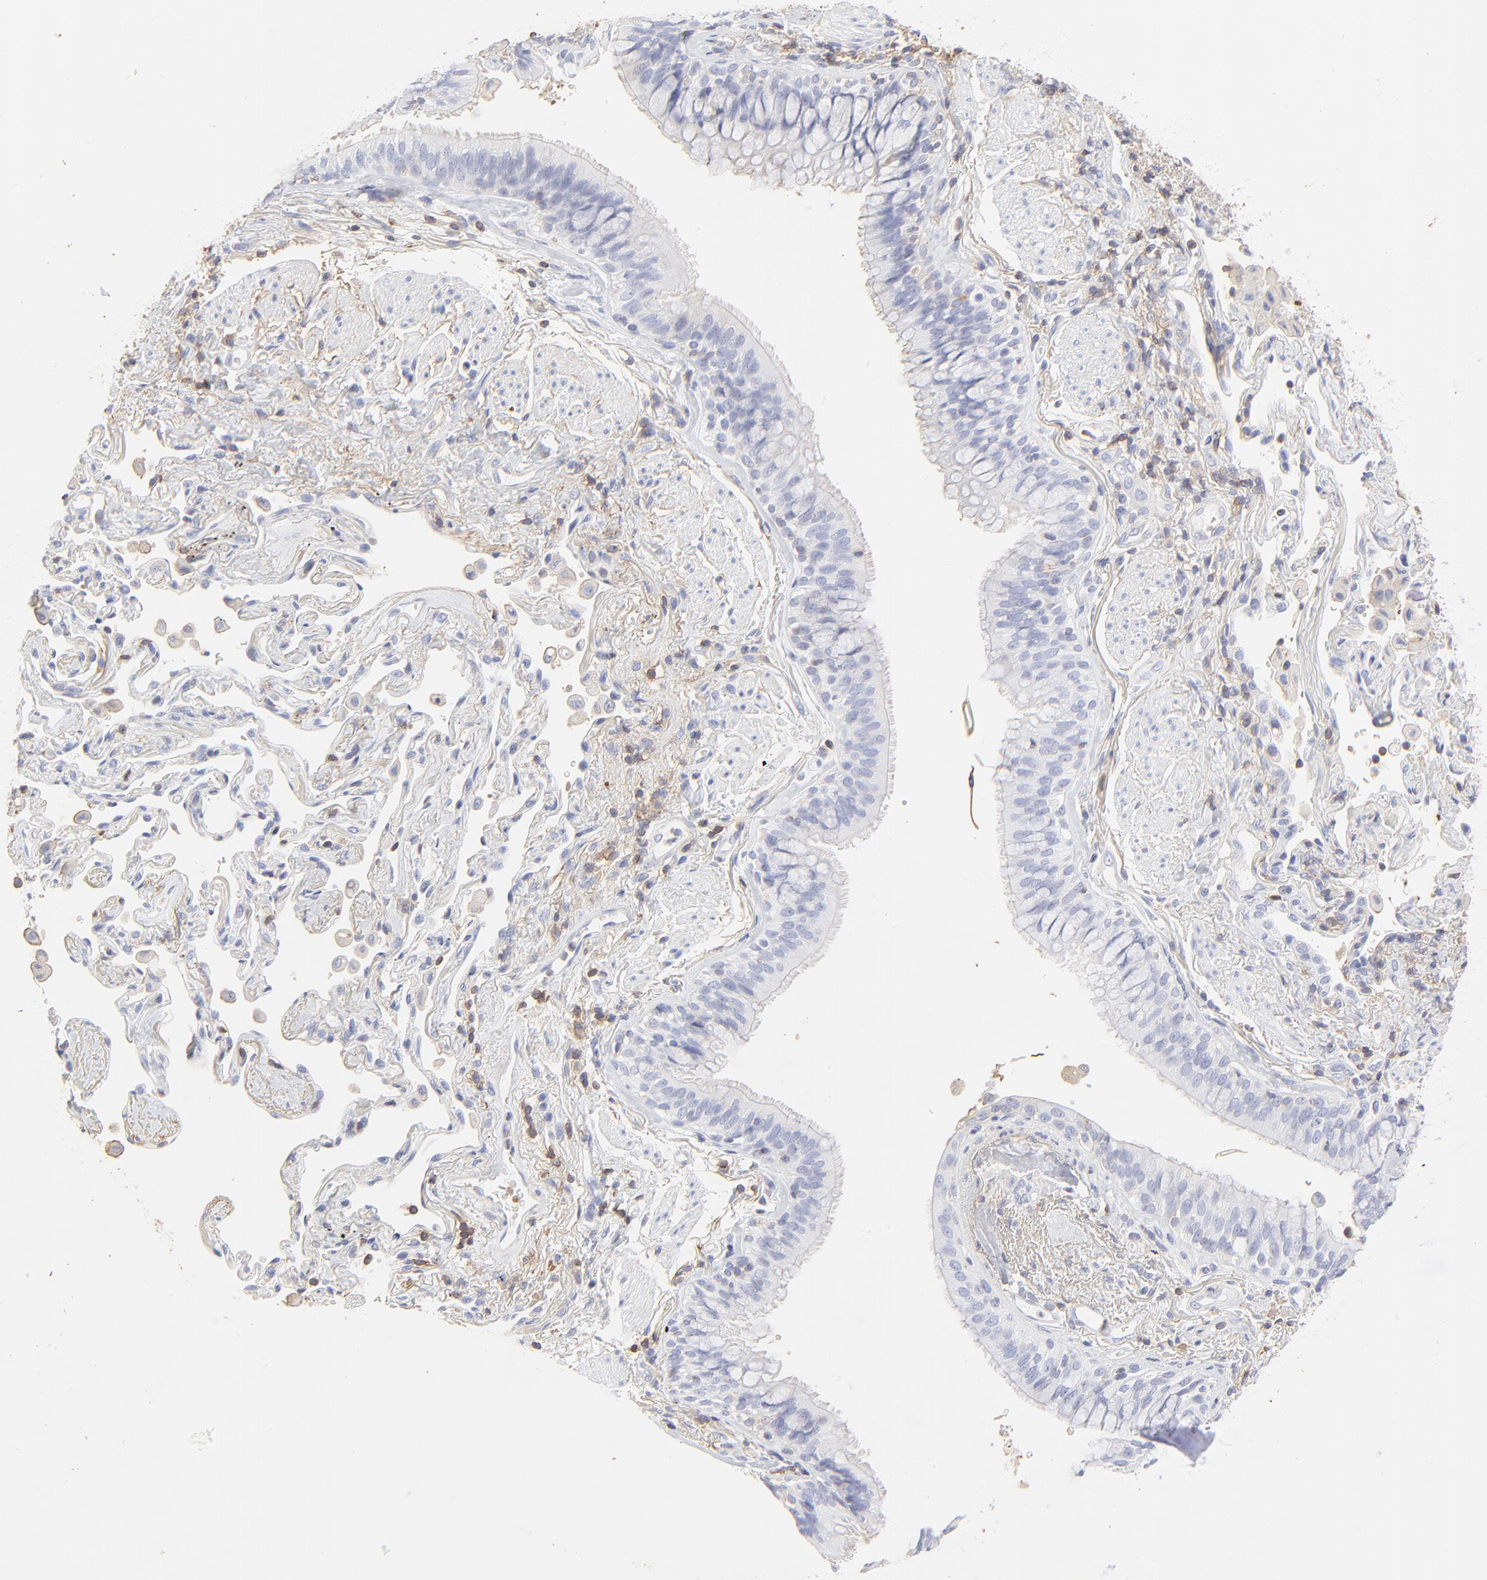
{"staining": {"intensity": "negative", "quantity": "none", "location": "none"}, "tissue": "lung cancer", "cell_type": "Tumor cells", "image_type": "cancer", "snomed": [{"axis": "morphology", "description": "Squamous cell carcinoma, NOS"}, {"axis": "topography", "description": "Lung"}], "caption": "Immunohistochemical staining of human lung squamous cell carcinoma demonstrates no significant positivity in tumor cells.", "gene": "ANXA6", "patient": {"sex": "female", "age": 67}}